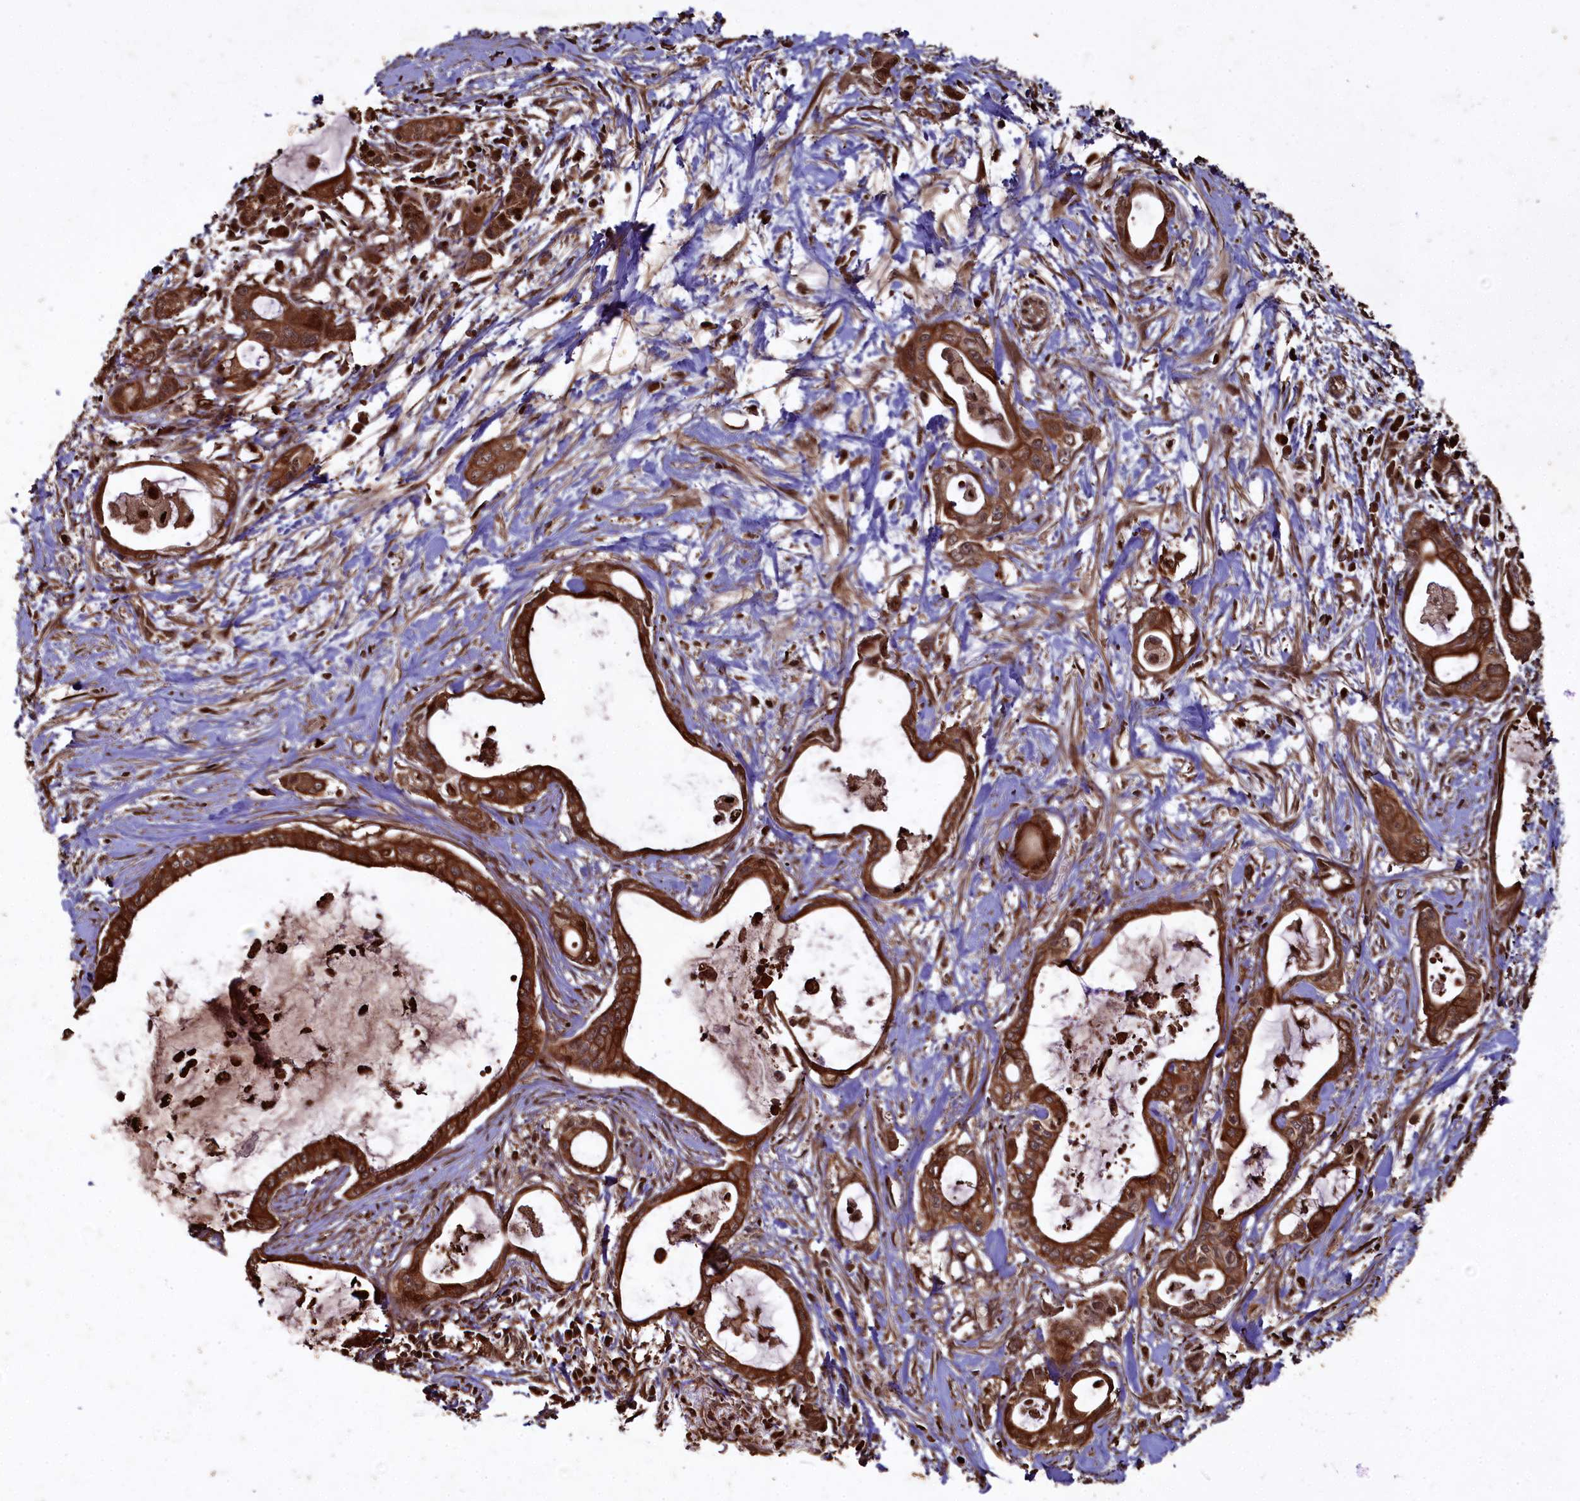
{"staining": {"intensity": "strong", "quantity": ">75%", "location": "cytoplasmic/membranous"}, "tissue": "pancreatic cancer", "cell_type": "Tumor cells", "image_type": "cancer", "snomed": [{"axis": "morphology", "description": "Adenocarcinoma, NOS"}, {"axis": "topography", "description": "Pancreas"}], "caption": "This image exhibits pancreatic cancer (adenocarcinoma) stained with immunohistochemistry (IHC) to label a protein in brown. The cytoplasmic/membranous of tumor cells show strong positivity for the protein. Nuclei are counter-stained blue.", "gene": "PIGN", "patient": {"sex": "male", "age": 72}}